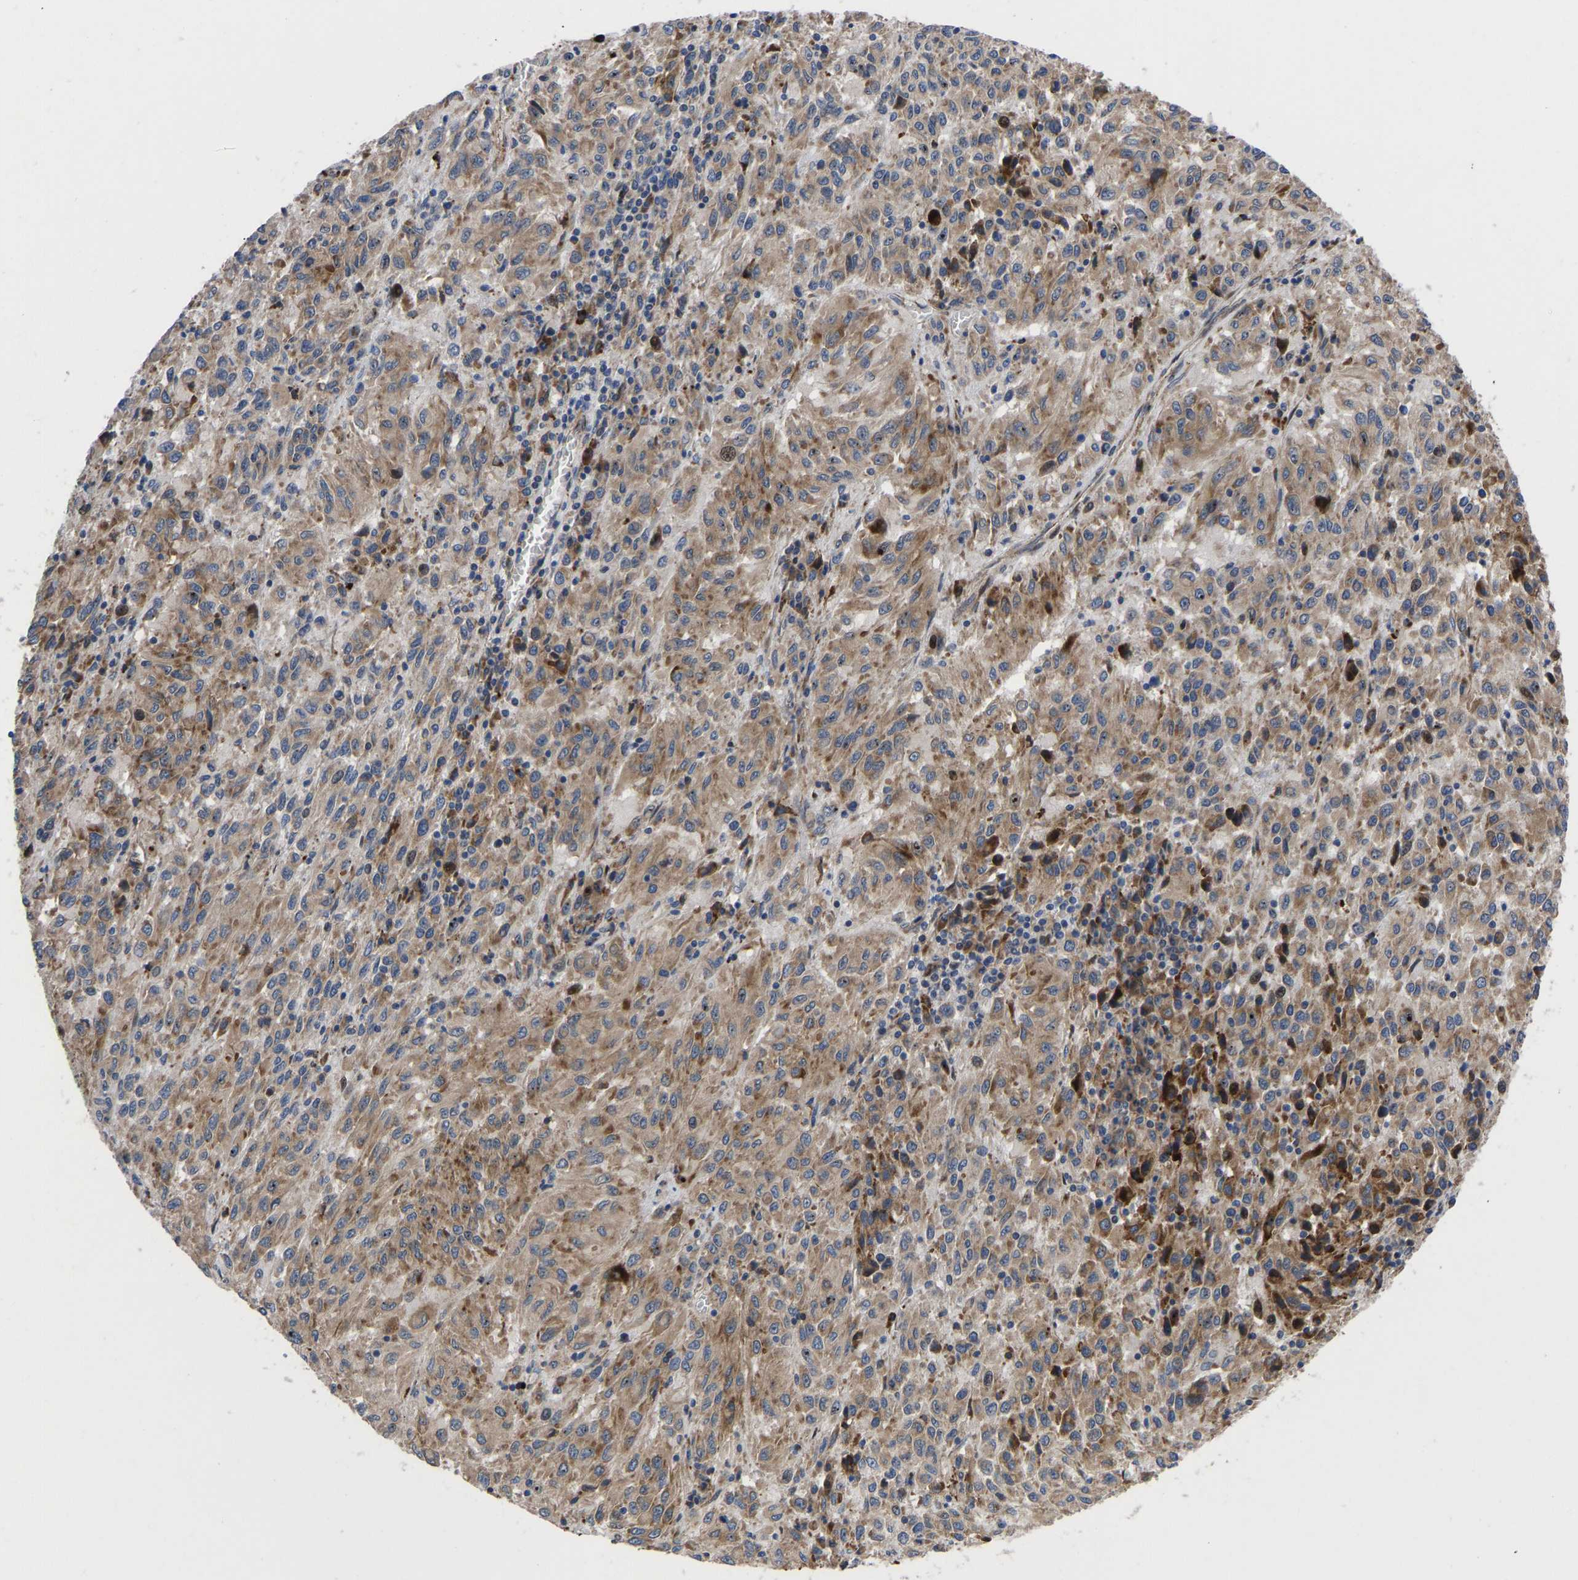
{"staining": {"intensity": "moderate", "quantity": ">75%", "location": "cytoplasmic/membranous"}, "tissue": "melanoma", "cell_type": "Tumor cells", "image_type": "cancer", "snomed": [{"axis": "morphology", "description": "Malignant melanoma, Metastatic site"}, {"axis": "topography", "description": "Lung"}], "caption": "Human malignant melanoma (metastatic site) stained with a protein marker reveals moderate staining in tumor cells.", "gene": "TMEM38B", "patient": {"sex": "male", "age": 64}}